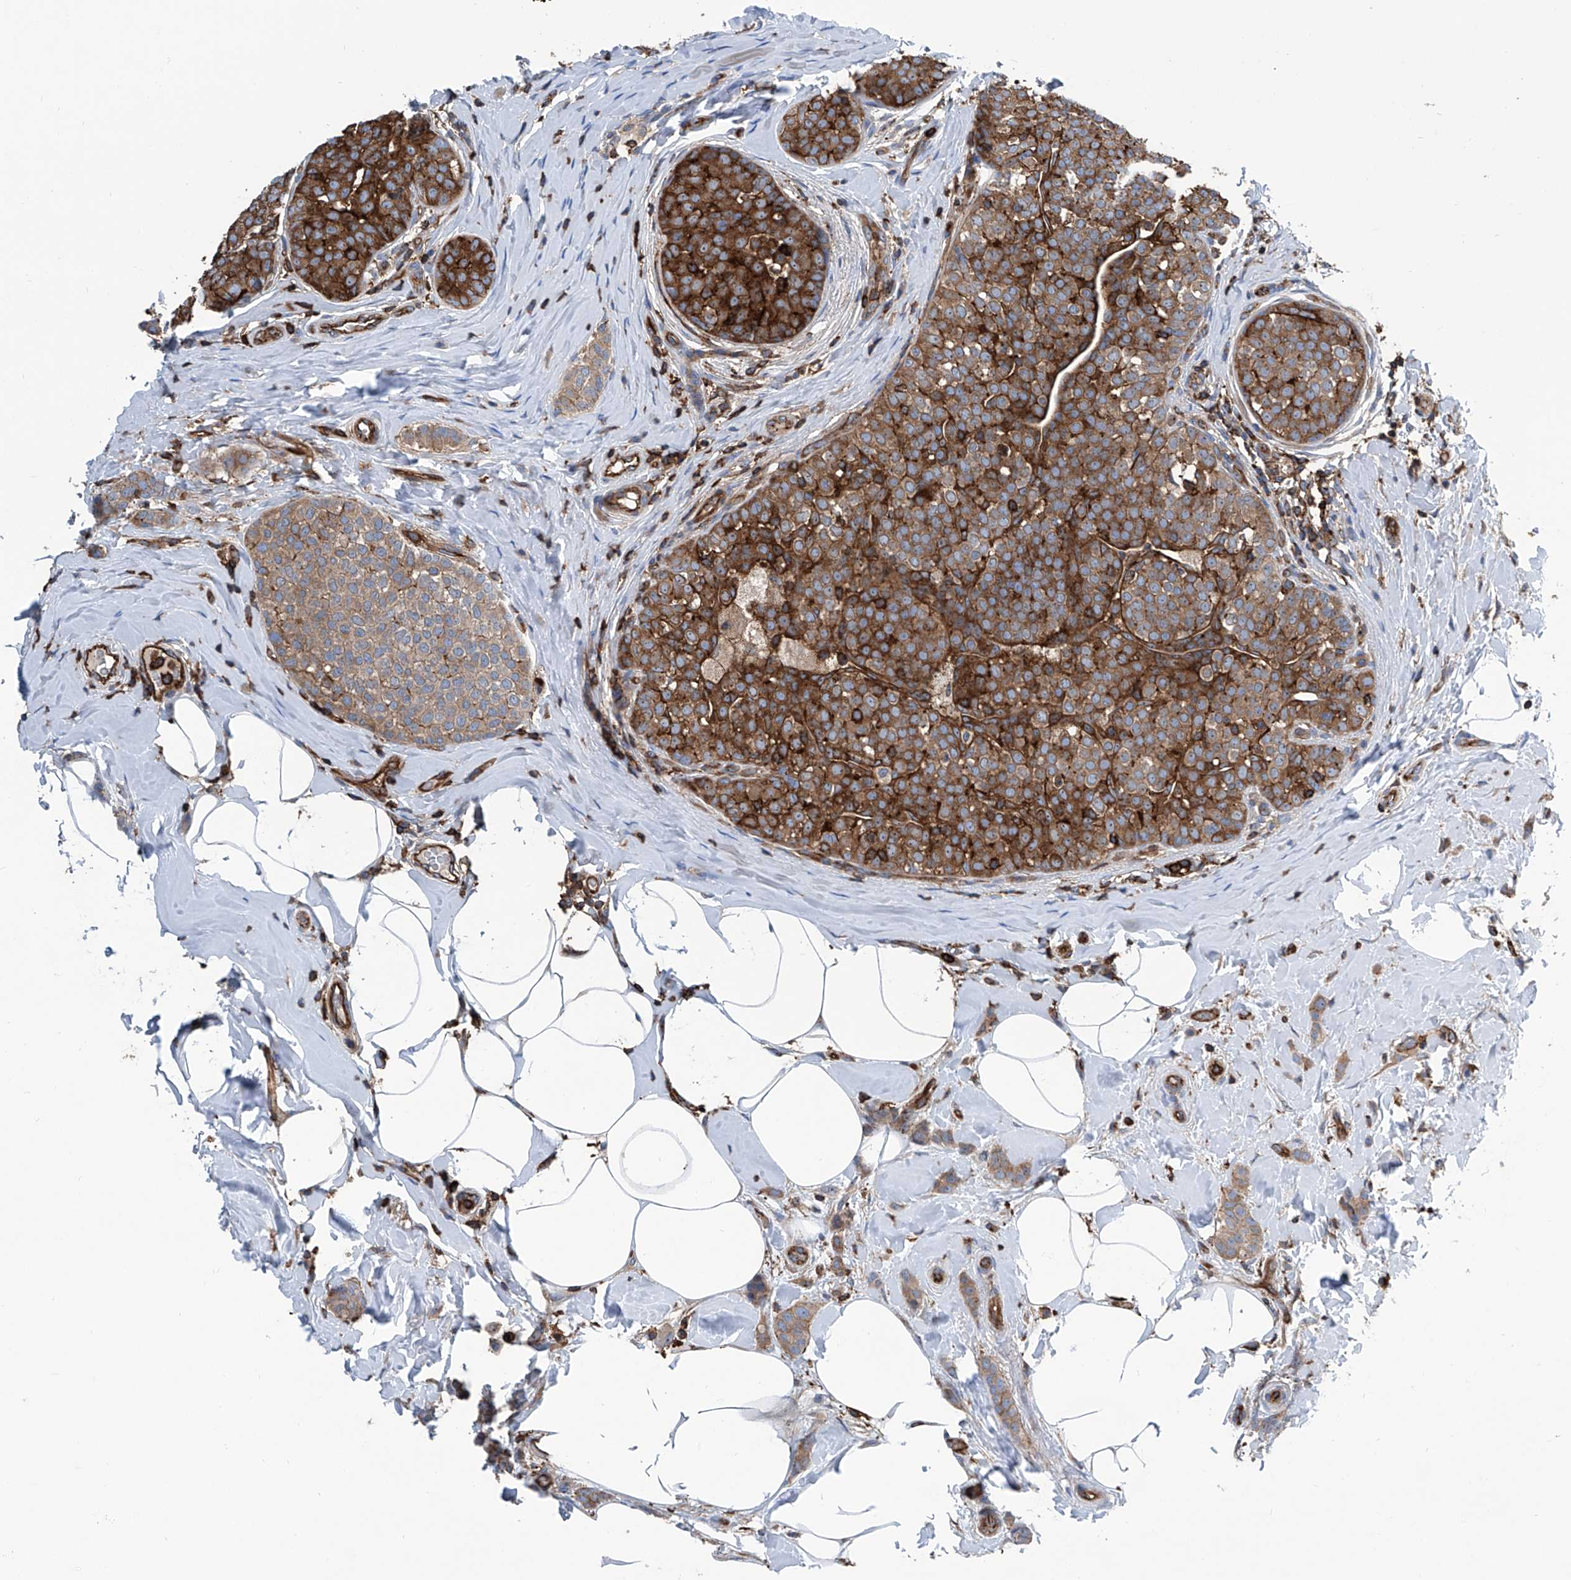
{"staining": {"intensity": "moderate", "quantity": ">75%", "location": "cytoplasmic/membranous"}, "tissue": "breast cancer", "cell_type": "Tumor cells", "image_type": "cancer", "snomed": [{"axis": "morphology", "description": "Lobular carcinoma, in situ"}, {"axis": "morphology", "description": "Lobular carcinoma"}, {"axis": "topography", "description": "Breast"}], "caption": "Brown immunohistochemical staining in human breast lobular carcinoma in situ reveals moderate cytoplasmic/membranous staining in approximately >75% of tumor cells. Nuclei are stained in blue.", "gene": "ZNF484", "patient": {"sex": "female", "age": 41}}